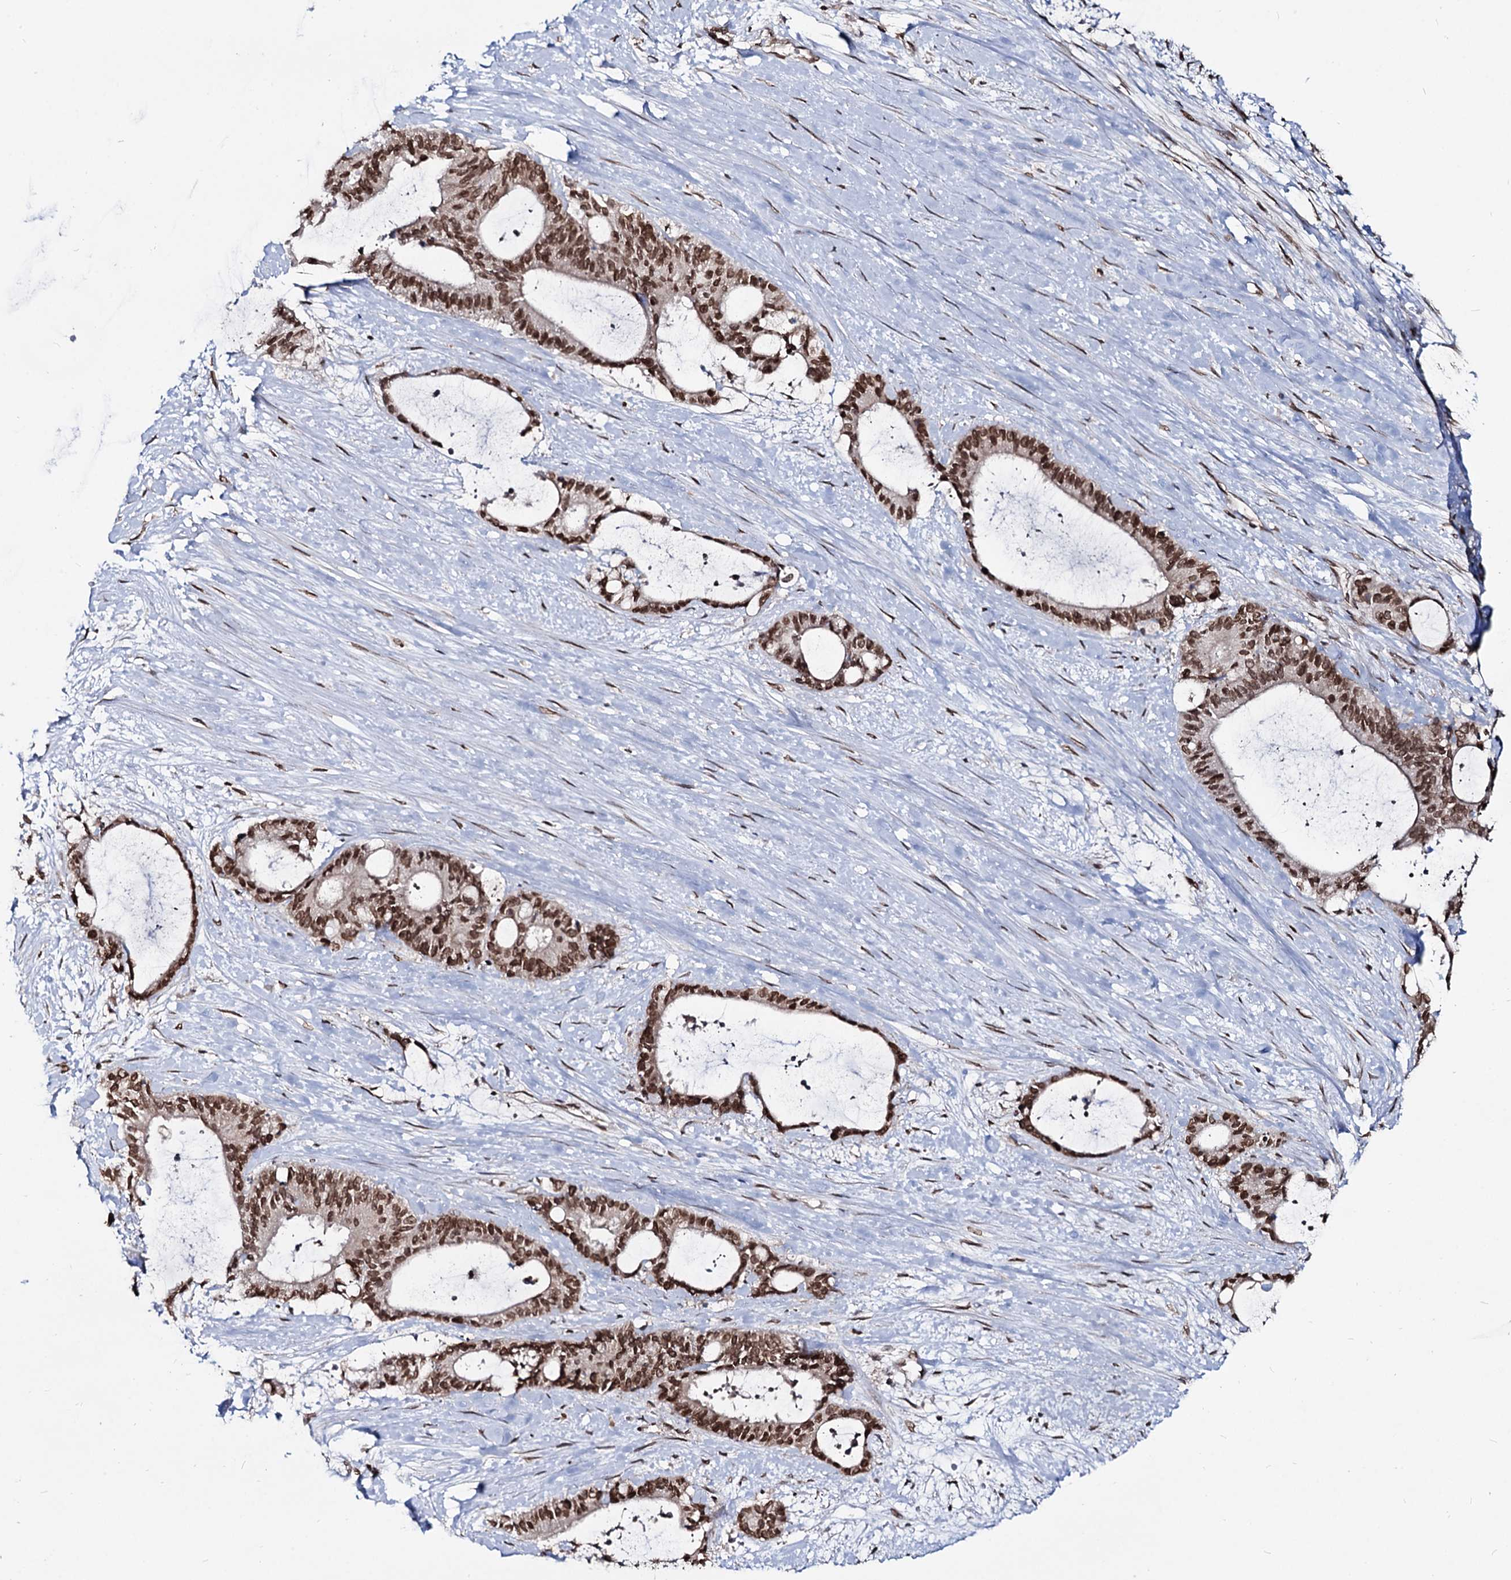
{"staining": {"intensity": "strong", "quantity": ">75%", "location": "nuclear"}, "tissue": "liver cancer", "cell_type": "Tumor cells", "image_type": "cancer", "snomed": [{"axis": "morphology", "description": "Normal tissue, NOS"}, {"axis": "morphology", "description": "Cholangiocarcinoma"}, {"axis": "topography", "description": "Liver"}, {"axis": "topography", "description": "Peripheral nerve tissue"}], "caption": "Immunohistochemical staining of liver cancer (cholangiocarcinoma) displays high levels of strong nuclear protein expression in approximately >75% of tumor cells.", "gene": "RNF6", "patient": {"sex": "female", "age": 73}}